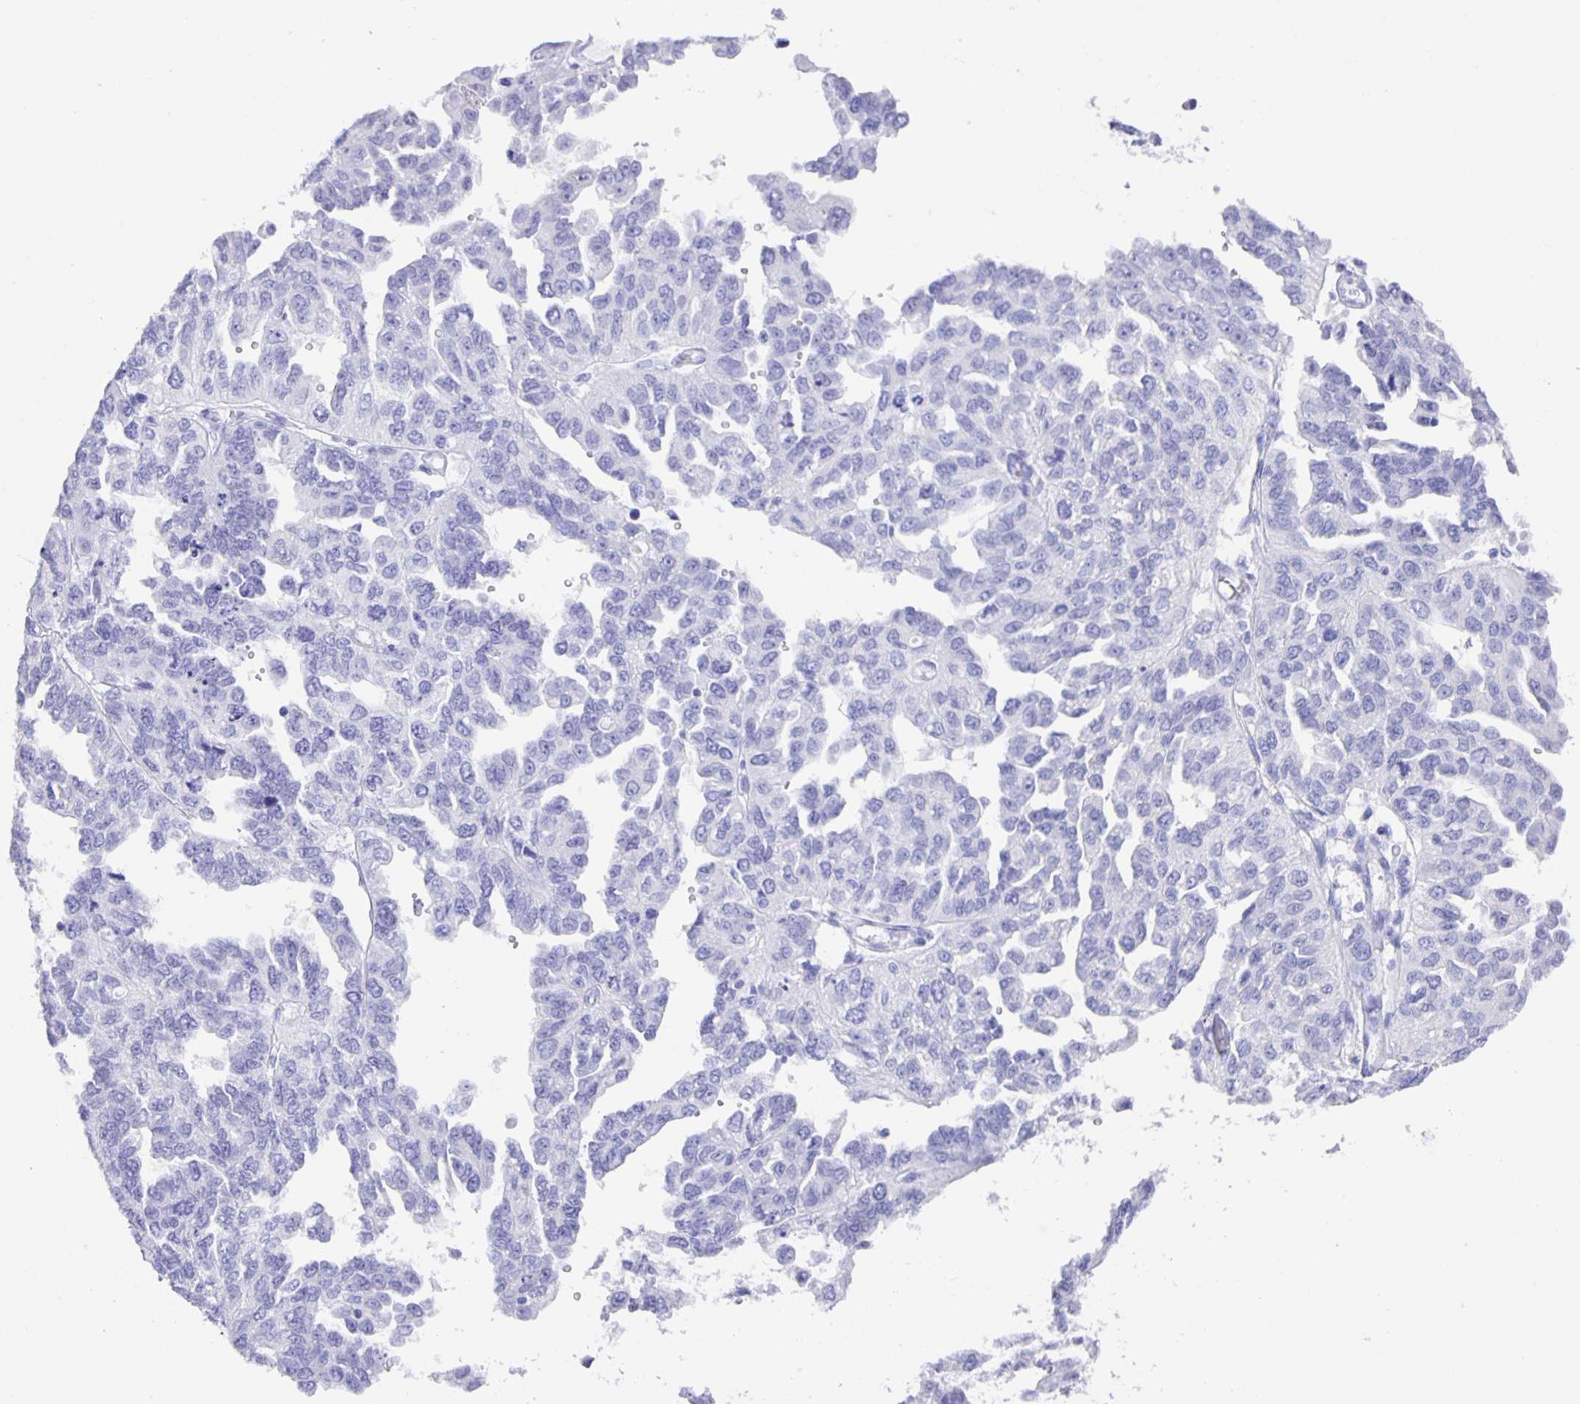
{"staining": {"intensity": "negative", "quantity": "none", "location": "none"}, "tissue": "ovarian cancer", "cell_type": "Tumor cells", "image_type": "cancer", "snomed": [{"axis": "morphology", "description": "Cystadenocarcinoma, serous, NOS"}, {"axis": "topography", "description": "Ovary"}], "caption": "Human serous cystadenocarcinoma (ovarian) stained for a protein using IHC reveals no expression in tumor cells.", "gene": "GUCA2A", "patient": {"sex": "female", "age": 53}}